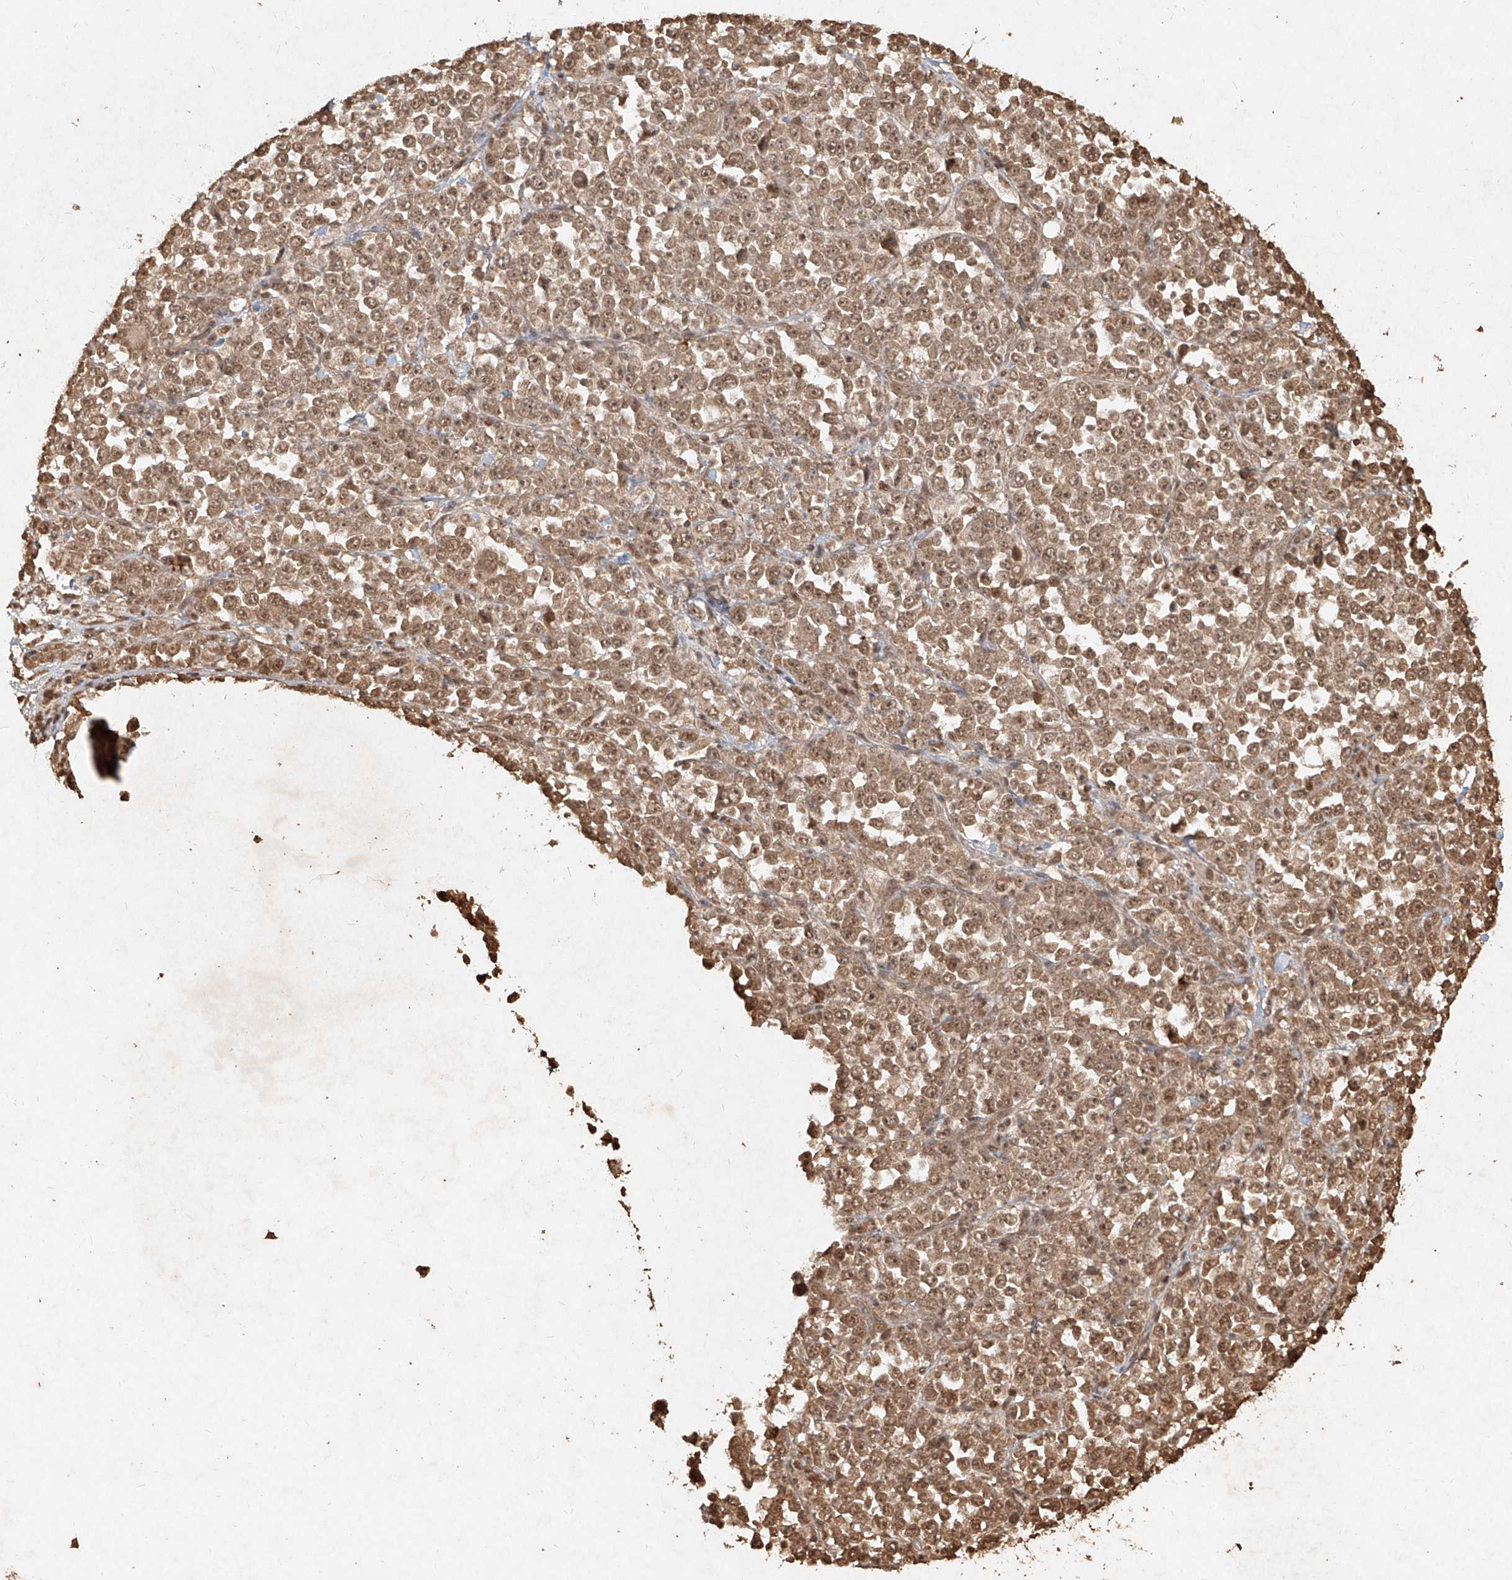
{"staining": {"intensity": "moderate", "quantity": ">75%", "location": "cytoplasmic/membranous,nuclear"}, "tissue": "stomach cancer", "cell_type": "Tumor cells", "image_type": "cancer", "snomed": [{"axis": "morphology", "description": "Normal tissue, NOS"}, {"axis": "morphology", "description": "Adenocarcinoma, NOS"}, {"axis": "topography", "description": "Stomach, upper"}, {"axis": "topography", "description": "Stomach"}], "caption": "Immunohistochemical staining of human stomach adenocarcinoma reveals moderate cytoplasmic/membranous and nuclear protein expression in approximately >75% of tumor cells.", "gene": "UBE2K", "patient": {"sex": "male", "age": 59}}